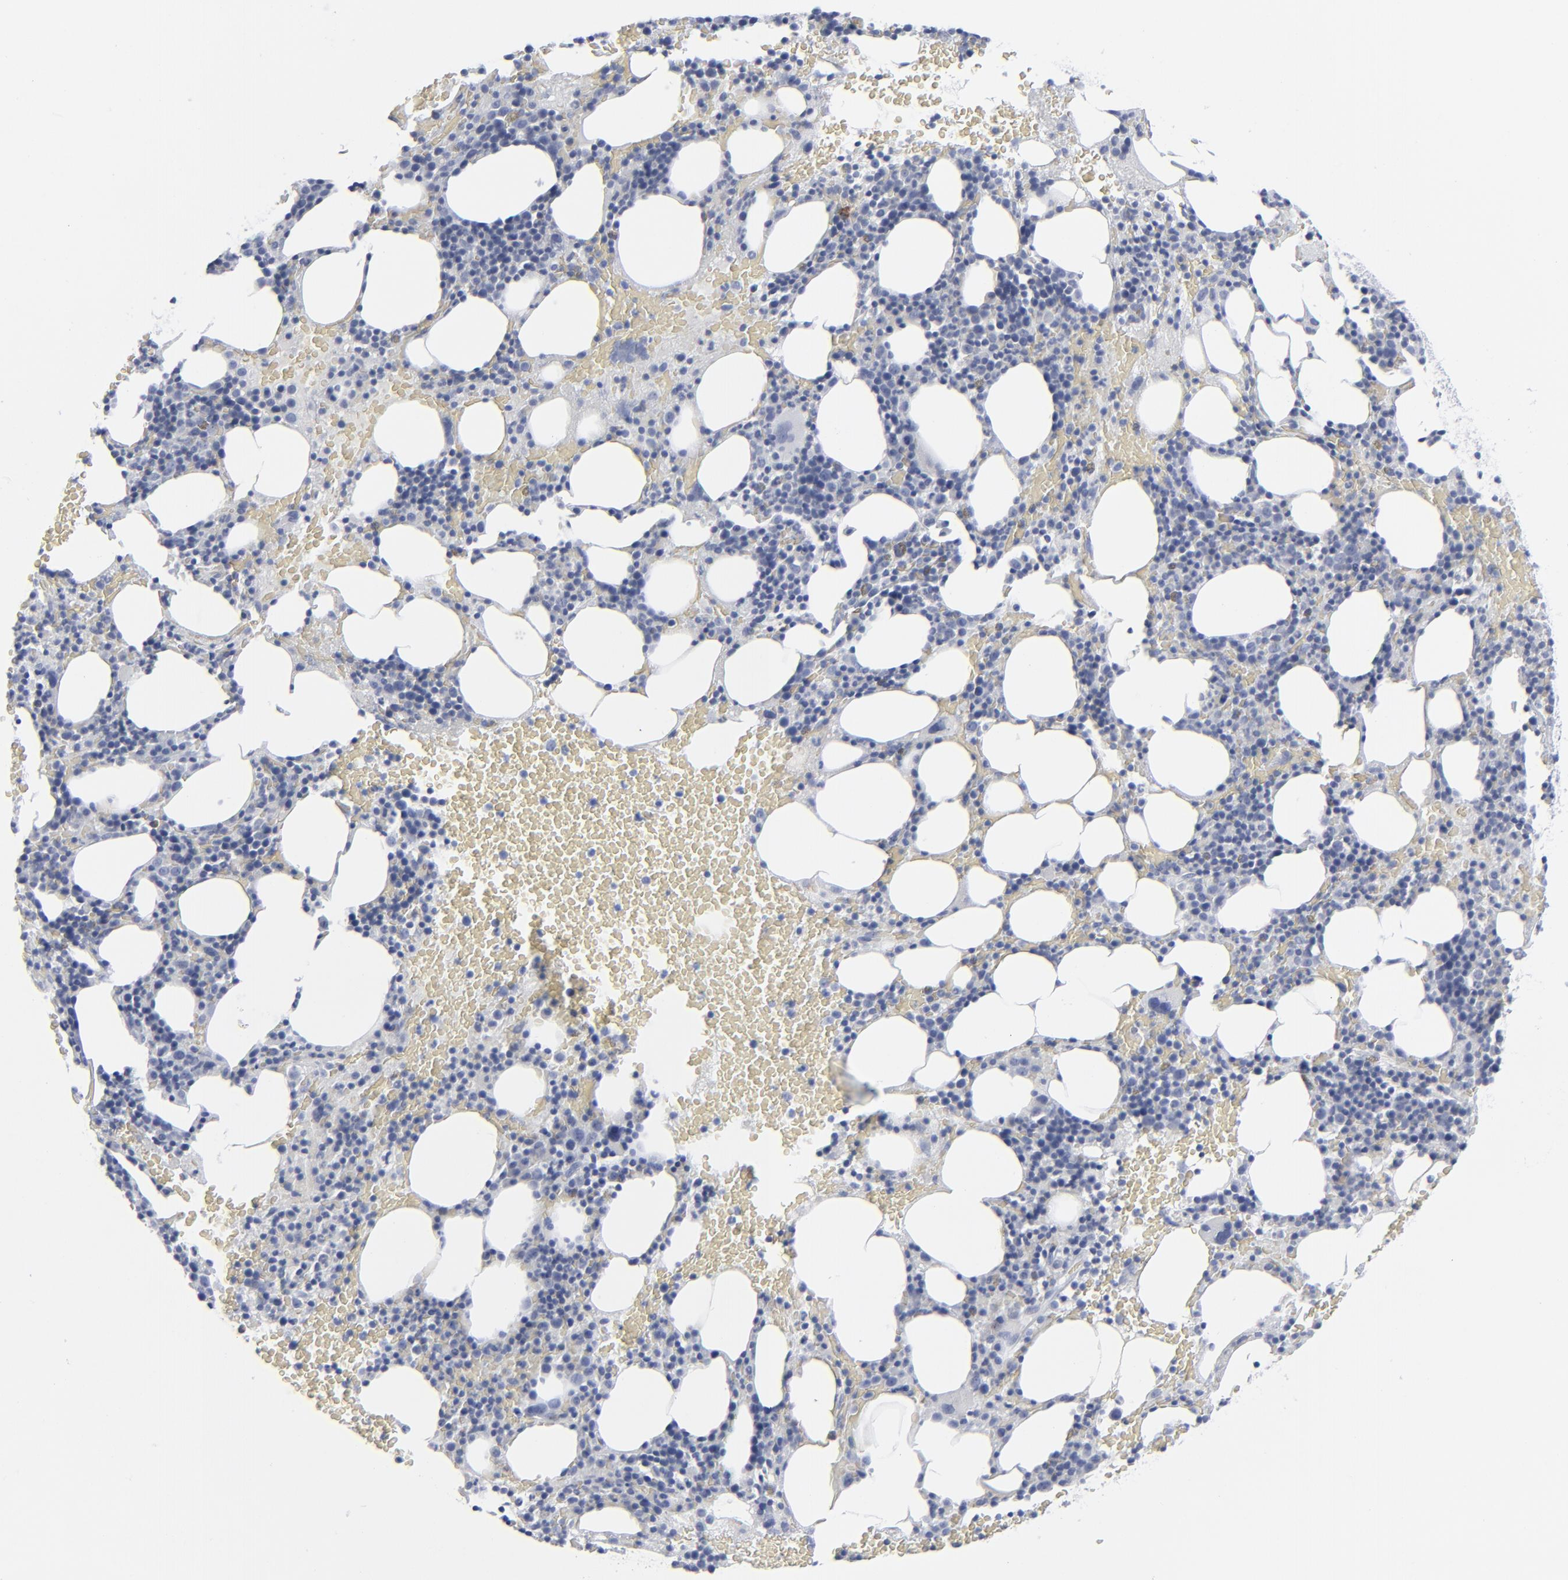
{"staining": {"intensity": "negative", "quantity": "none", "location": "none"}, "tissue": "bone marrow", "cell_type": "Hematopoietic cells", "image_type": "normal", "snomed": [{"axis": "morphology", "description": "Normal tissue, NOS"}, {"axis": "topography", "description": "Bone marrow"}], "caption": "High power microscopy histopathology image of an IHC histopathology image of normal bone marrow, revealing no significant expression in hematopoietic cells.", "gene": "MSLN", "patient": {"sex": "male", "age": 86}}